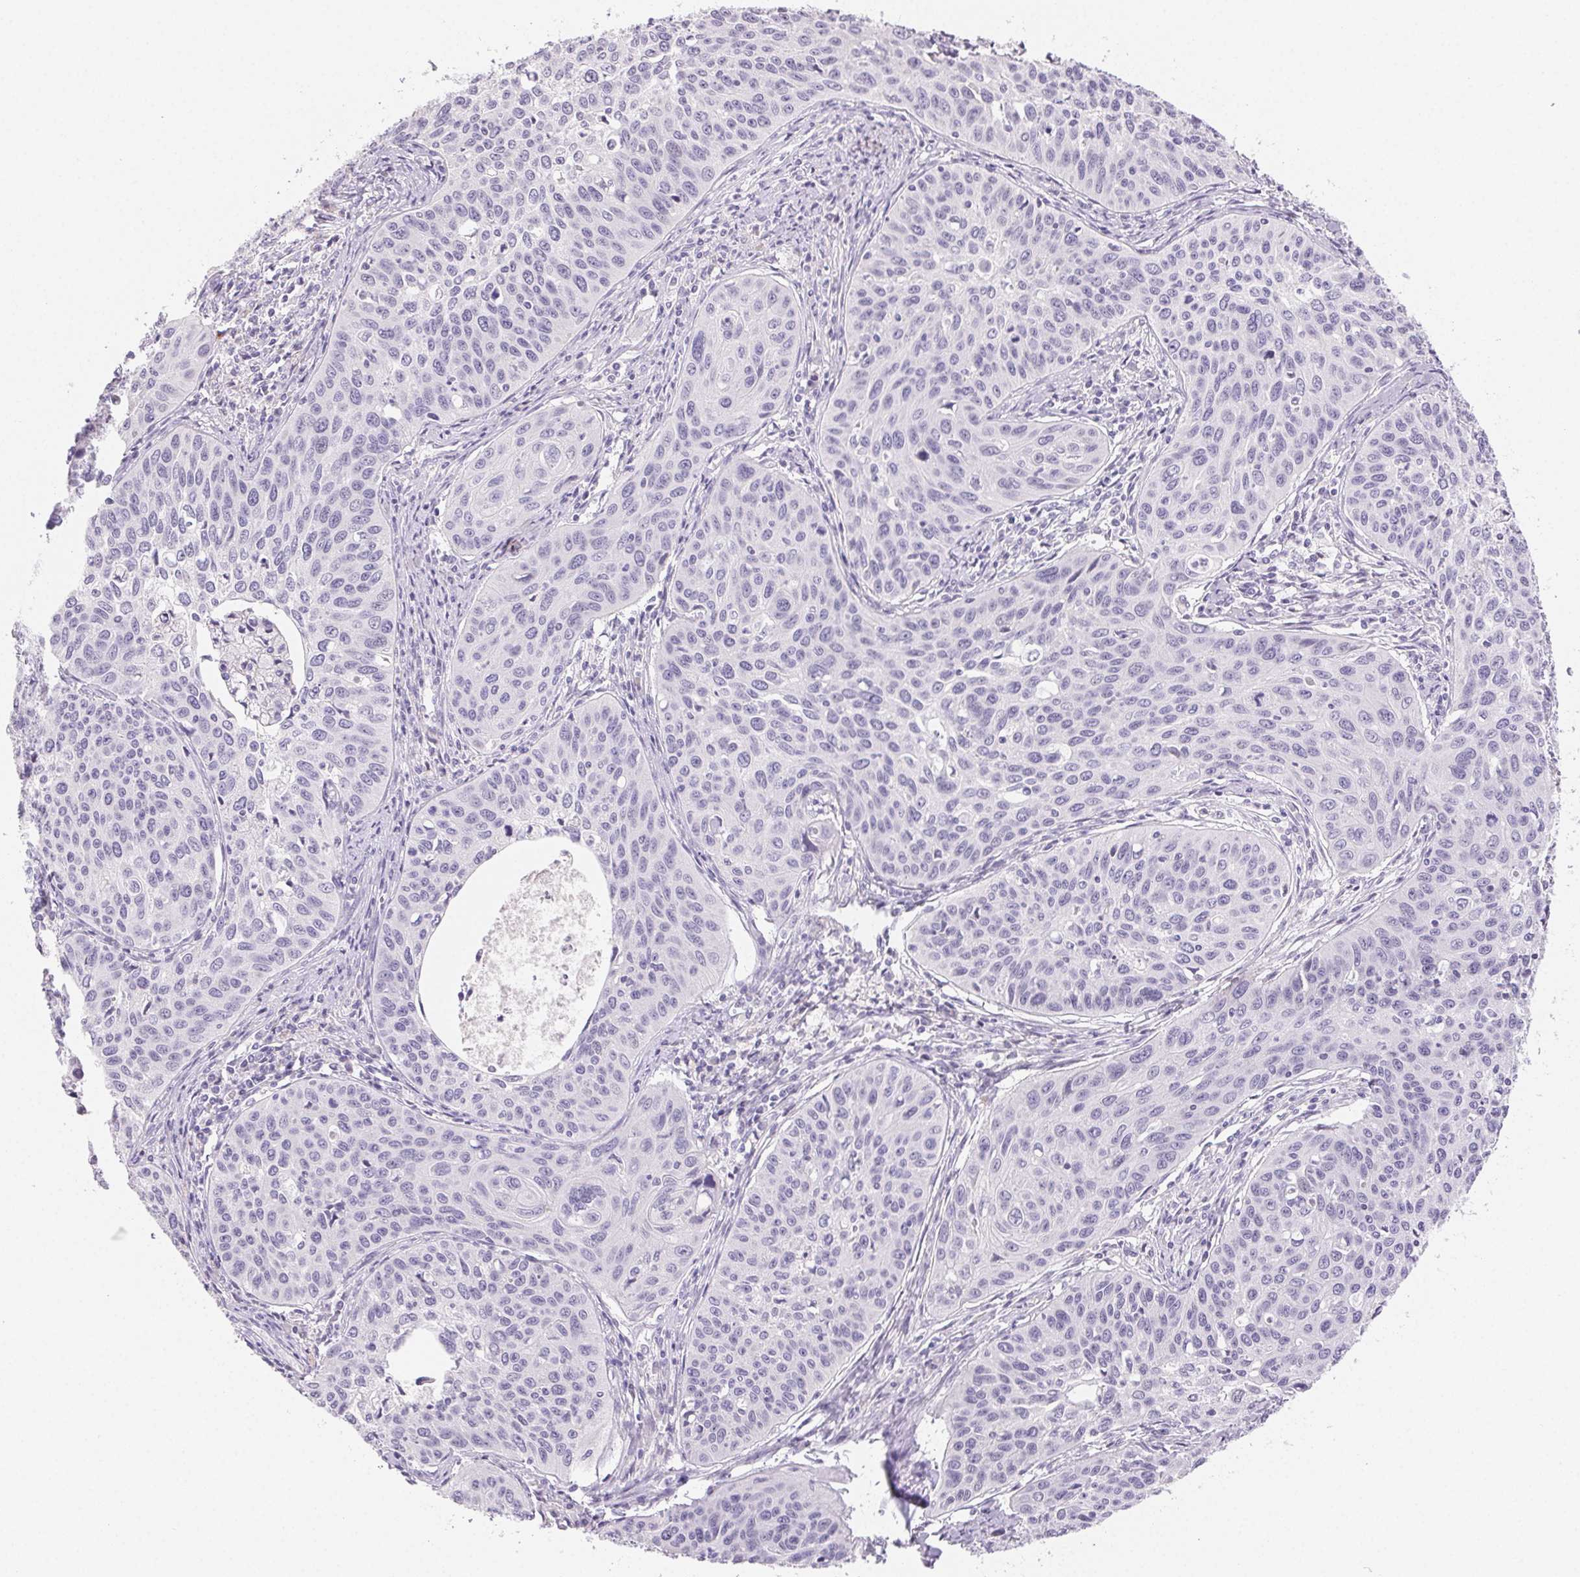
{"staining": {"intensity": "negative", "quantity": "none", "location": "none"}, "tissue": "cervical cancer", "cell_type": "Tumor cells", "image_type": "cancer", "snomed": [{"axis": "morphology", "description": "Squamous cell carcinoma, NOS"}, {"axis": "topography", "description": "Cervix"}], "caption": "Protein analysis of squamous cell carcinoma (cervical) demonstrates no significant staining in tumor cells. The staining was performed using DAB to visualize the protein expression in brown, while the nuclei were stained in blue with hematoxylin (Magnification: 20x).", "gene": "BPIFB2", "patient": {"sex": "female", "age": 31}}